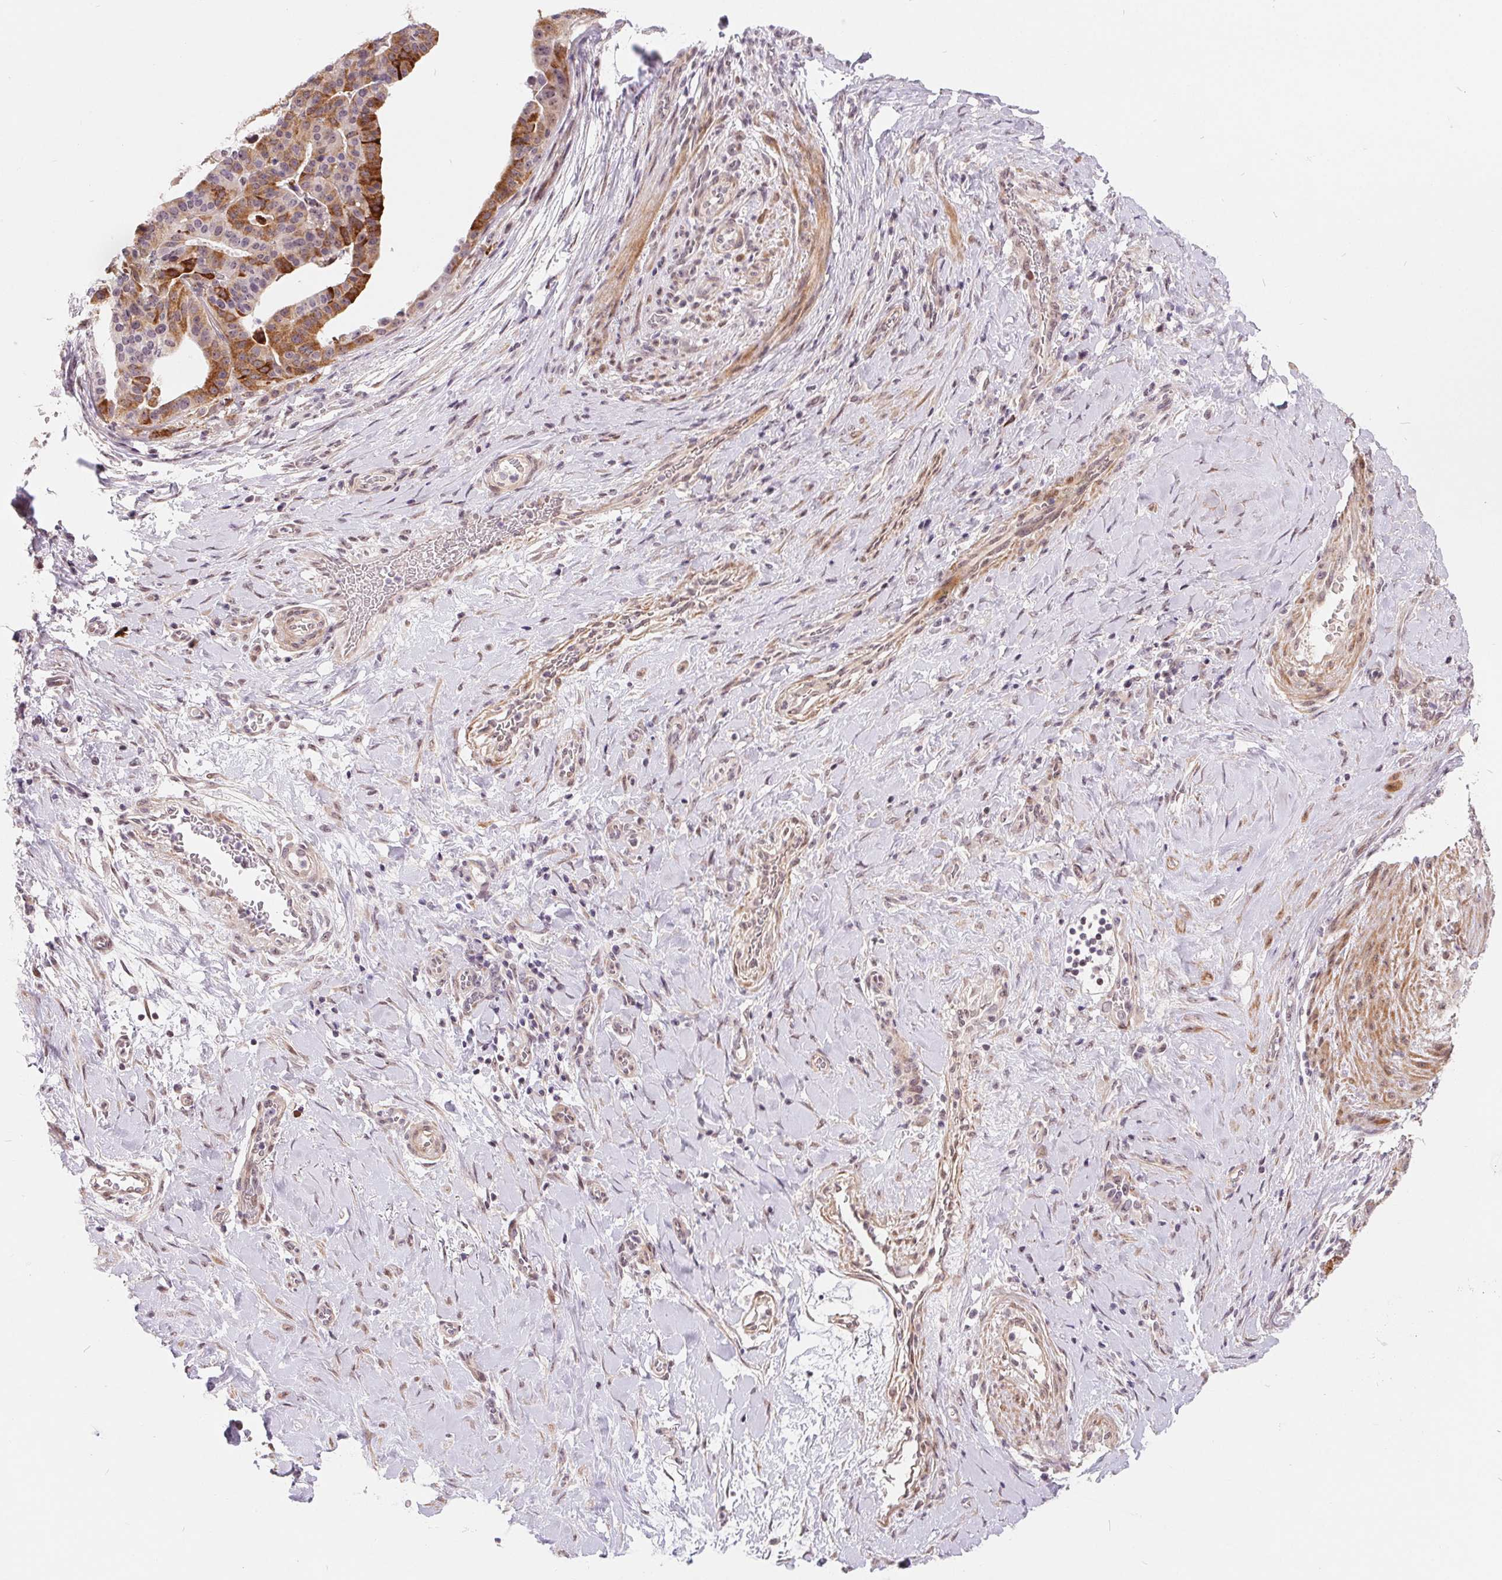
{"staining": {"intensity": "moderate", "quantity": "25%-75%", "location": "cytoplasmic/membranous"}, "tissue": "stomach cancer", "cell_type": "Tumor cells", "image_type": "cancer", "snomed": [{"axis": "morphology", "description": "Adenocarcinoma, NOS"}, {"axis": "topography", "description": "Stomach"}], "caption": "Immunohistochemistry (DAB) staining of stomach adenocarcinoma shows moderate cytoplasmic/membranous protein positivity in about 25%-75% of tumor cells.", "gene": "NRG2", "patient": {"sex": "male", "age": 48}}